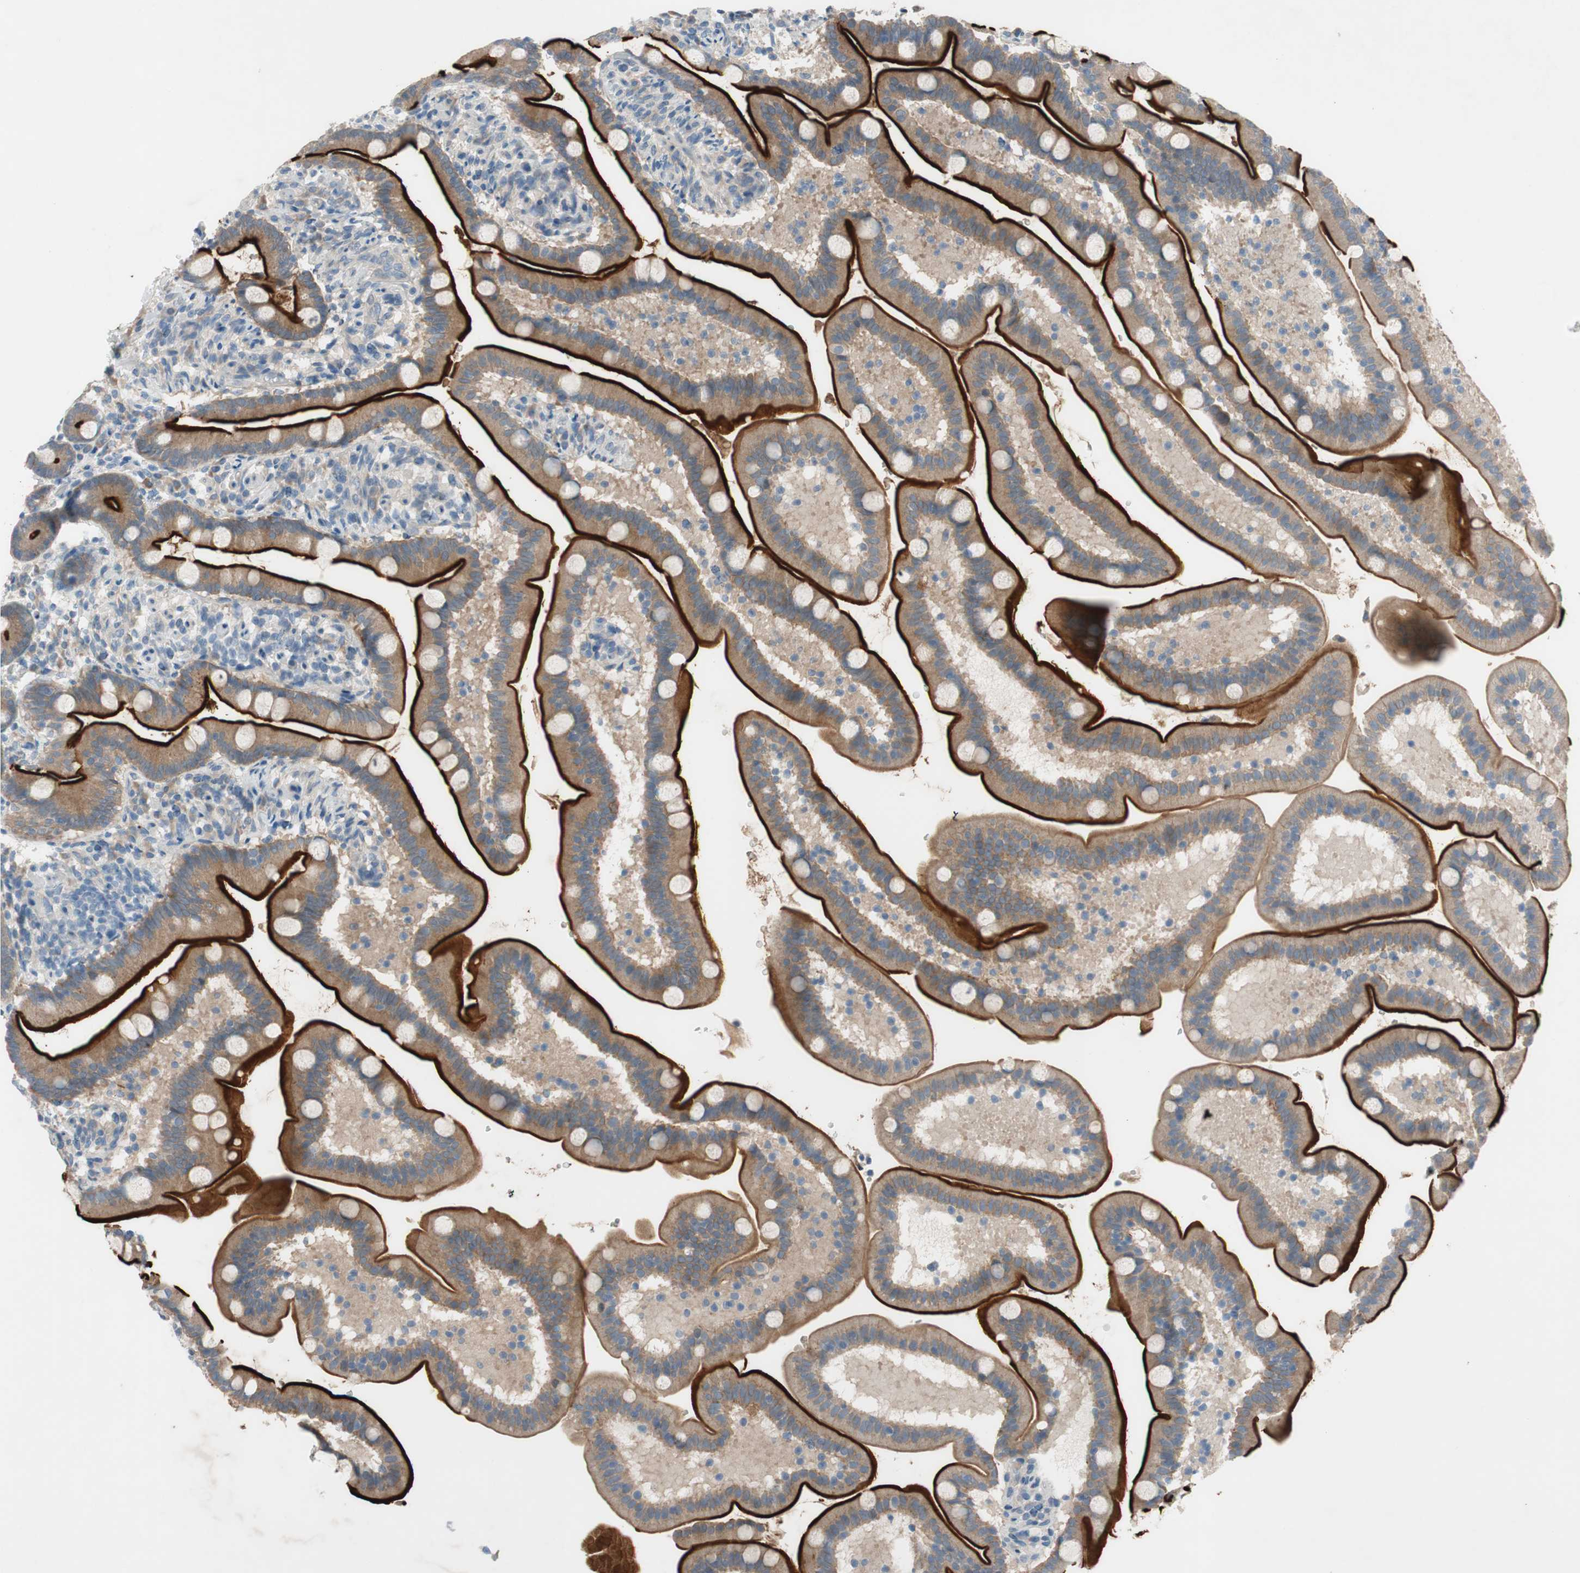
{"staining": {"intensity": "strong", "quantity": ">75%", "location": "cytoplasmic/membranous"}, "tissue": "duodenum", "cell_type": "Glandular cells", "image_type": "normal", "snomed": [{"axis": "morphology", "description": "Normal tissue, NOS"}, {"axis": "topography", "description": "Duodenum"}], "caption": "IHC (DAB) staining of unremarkable duodenum exhibits strong cytoplasmic/membranous protein positivity in about >75% of glandular cells.", "gene": "PRRG4", "patient": {"sex": "male", "age": 54}}